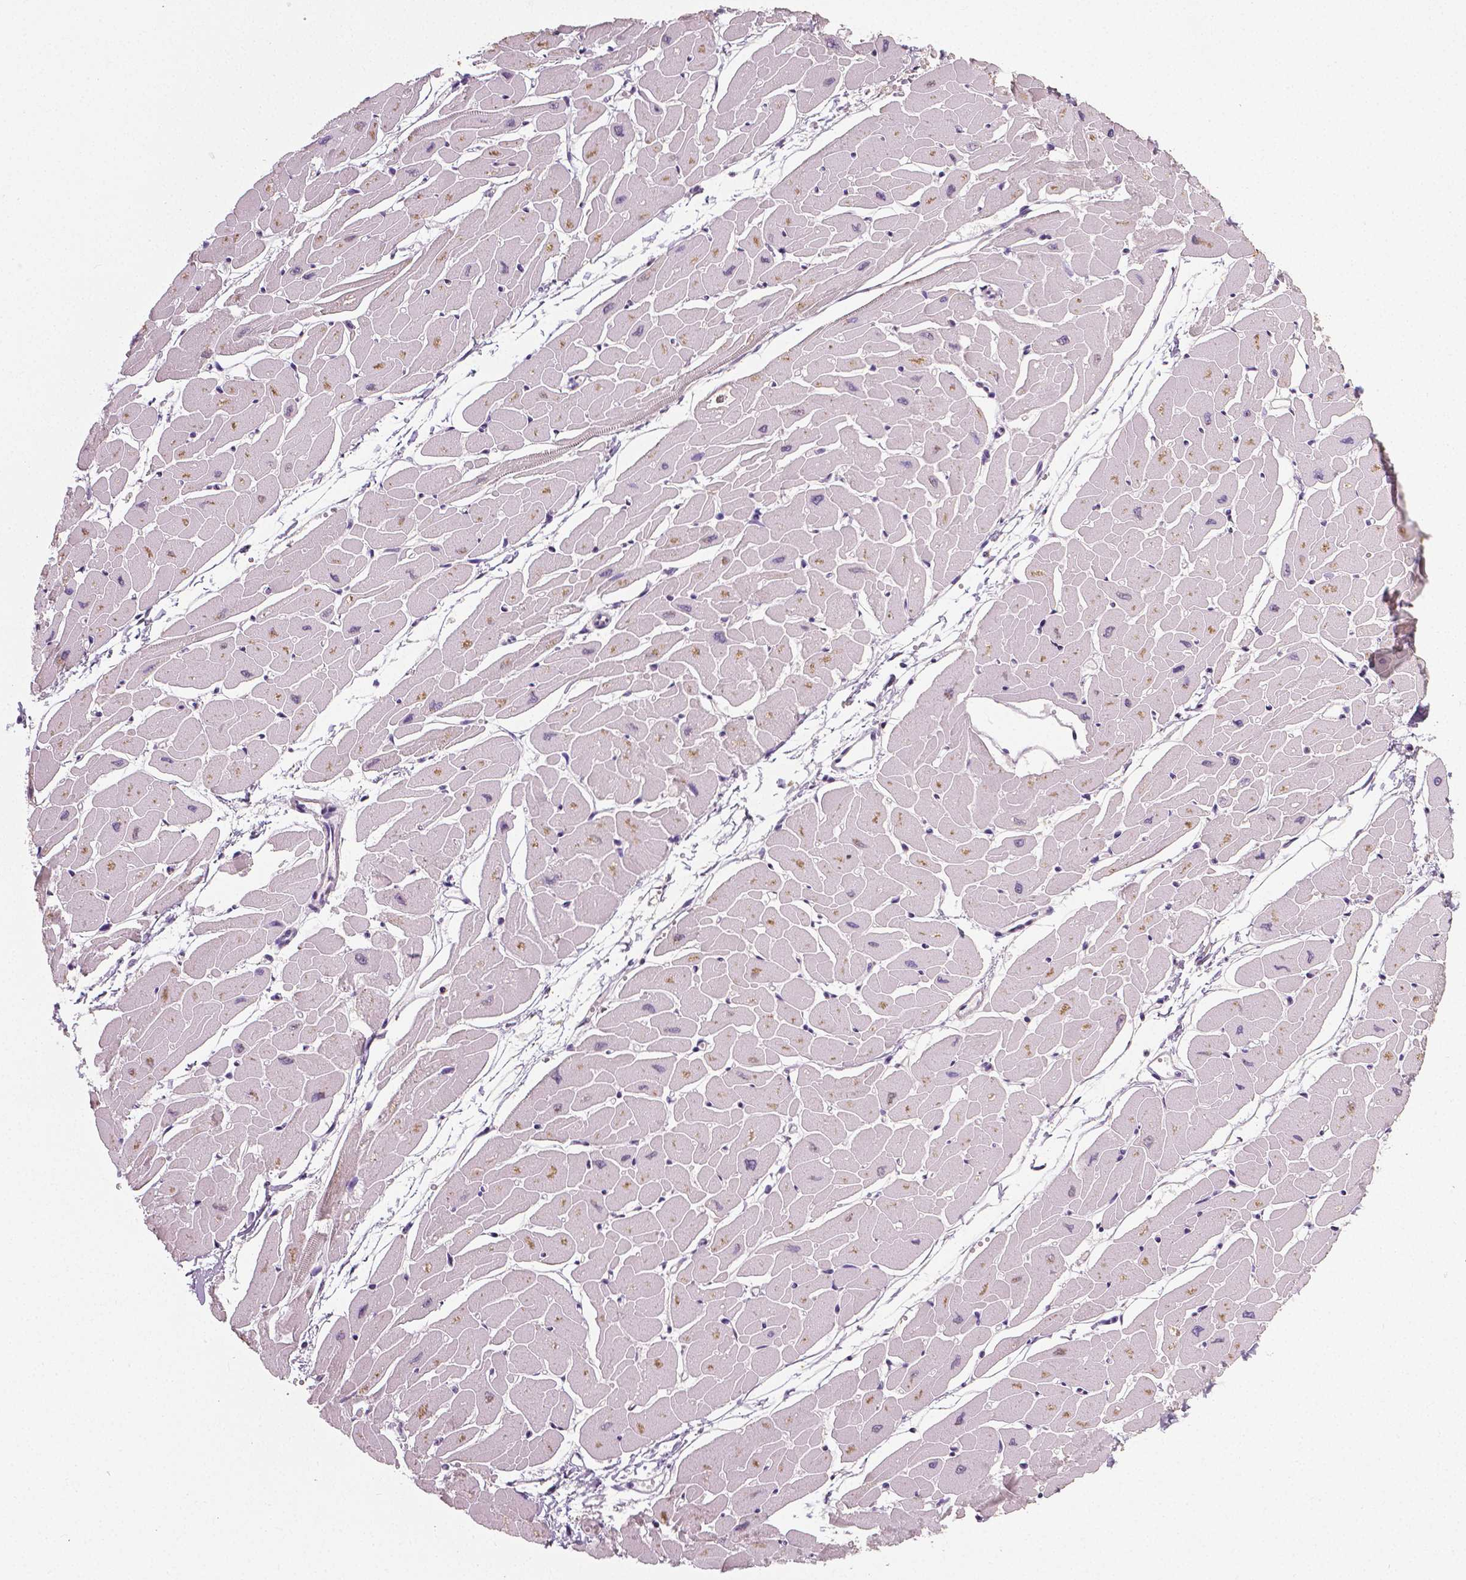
{"staining": {"intensity": "negative", "quantity": "none", "location": "none"}, "tissue": "heart muscle", "cell_type": "Cardiomyocytes", "image_type": "normal", "snomed": [{"axis": "morphology", "description": "Normal tissue, NOS"}, {"axis": "topography", "description": "Heart"}], "caption": "Photomicrograph shows no protein positivity in cardiomyocytes of normal heart muscle. (DAB immunohistochemistry with hematoxylin counter stain).", "gene": "NECAB1", "patient": {"sex": "male", "age": 57}}